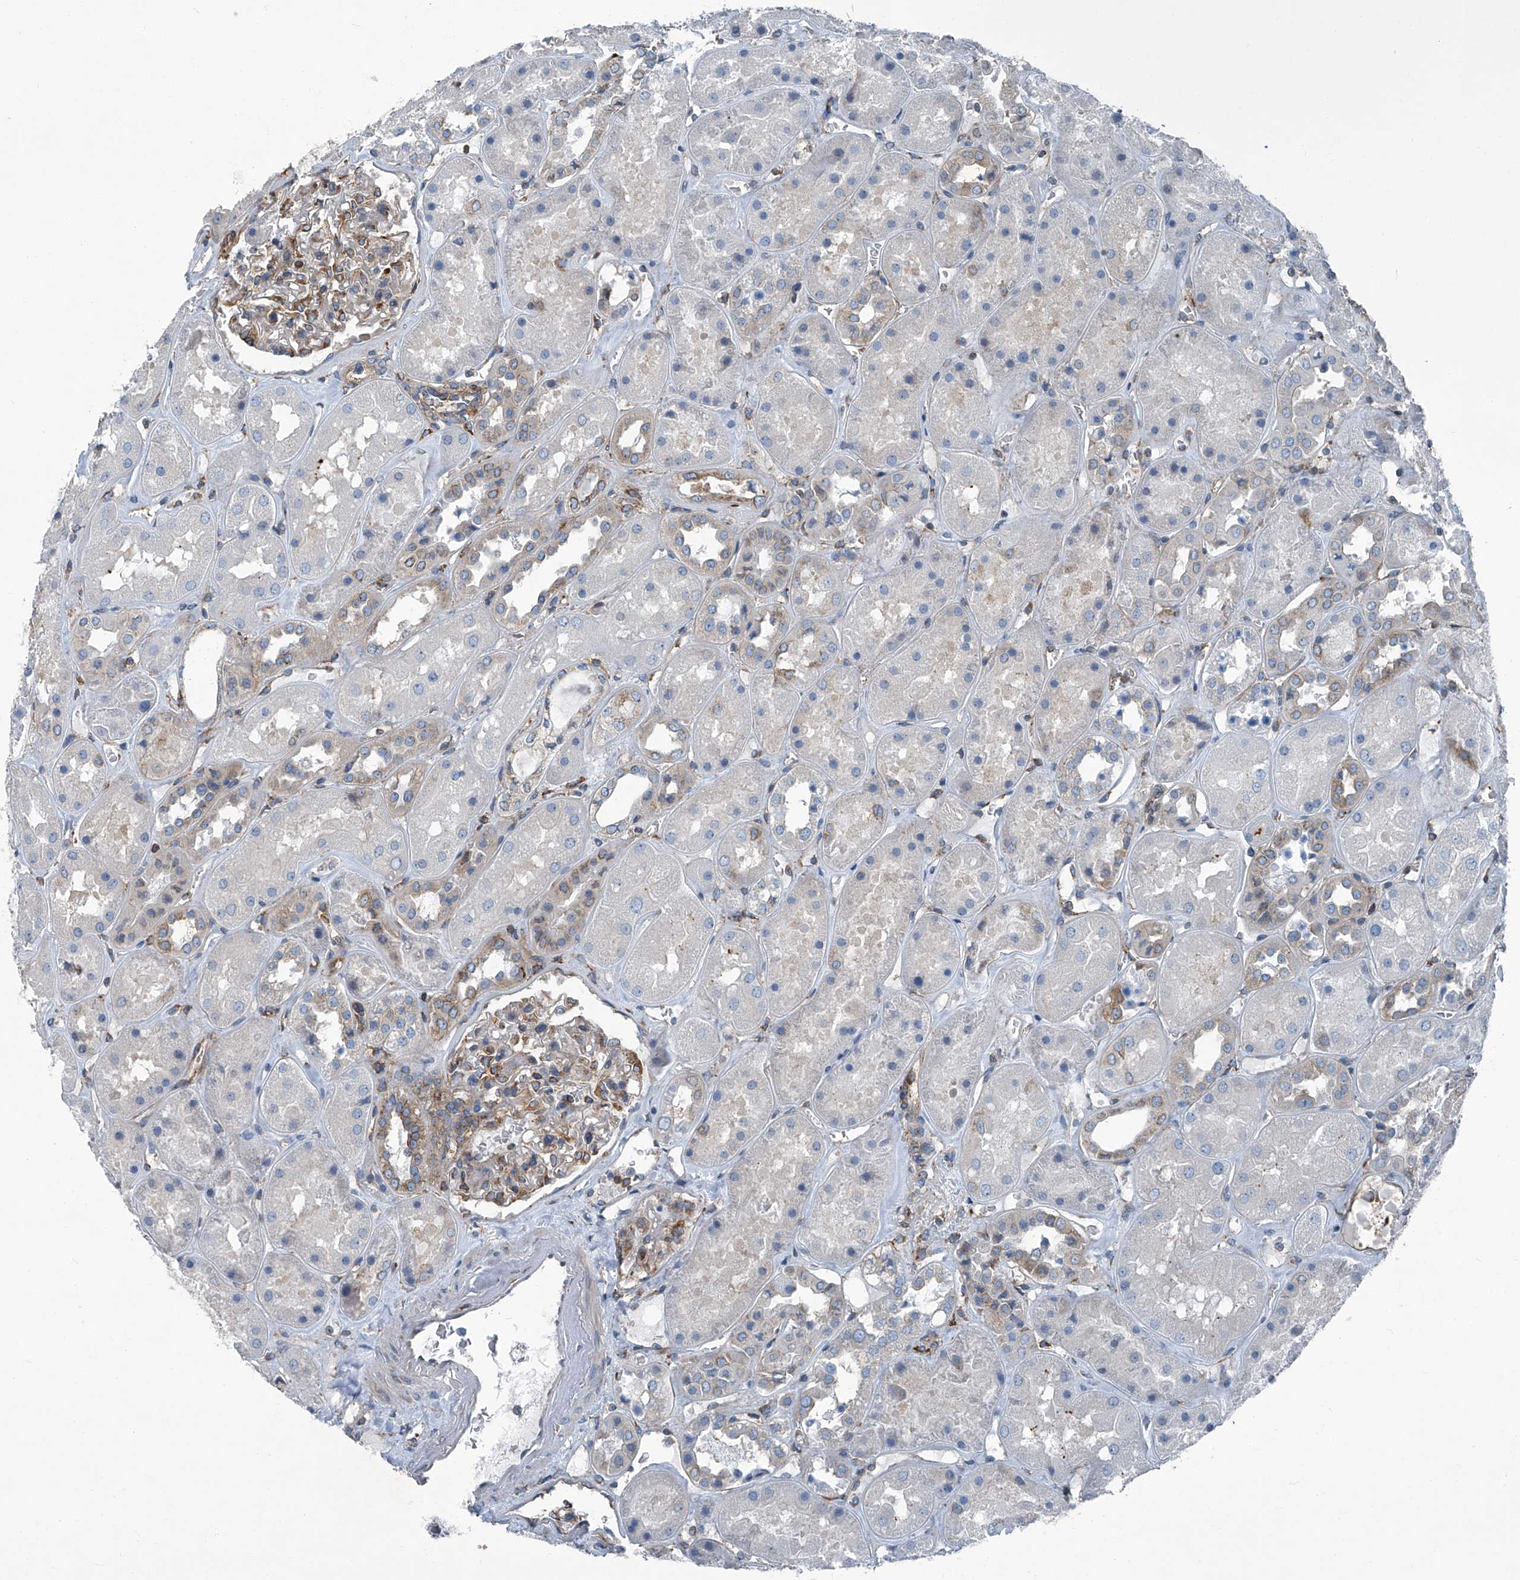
{"staining": {"intensity": "weak", "quantity": "25%-75%", "location": "cytoplasmic/membranous"}, "tissue": "kidney", "cell_type": "Cells in glomeruli", "image_type": "normal", "snomed": [{"axis": "morphology", "description": "Normal tissue, NOS"}, {"axis": "topography", "description": "Kidney"}], "caption": "Benign kidney reveals weak cytoplasmic/membranous expression in about 25%-75% of cells in glomeruli.", "gene": "SEPTIN7", "patient": {"sex": "male", "age": 70}}